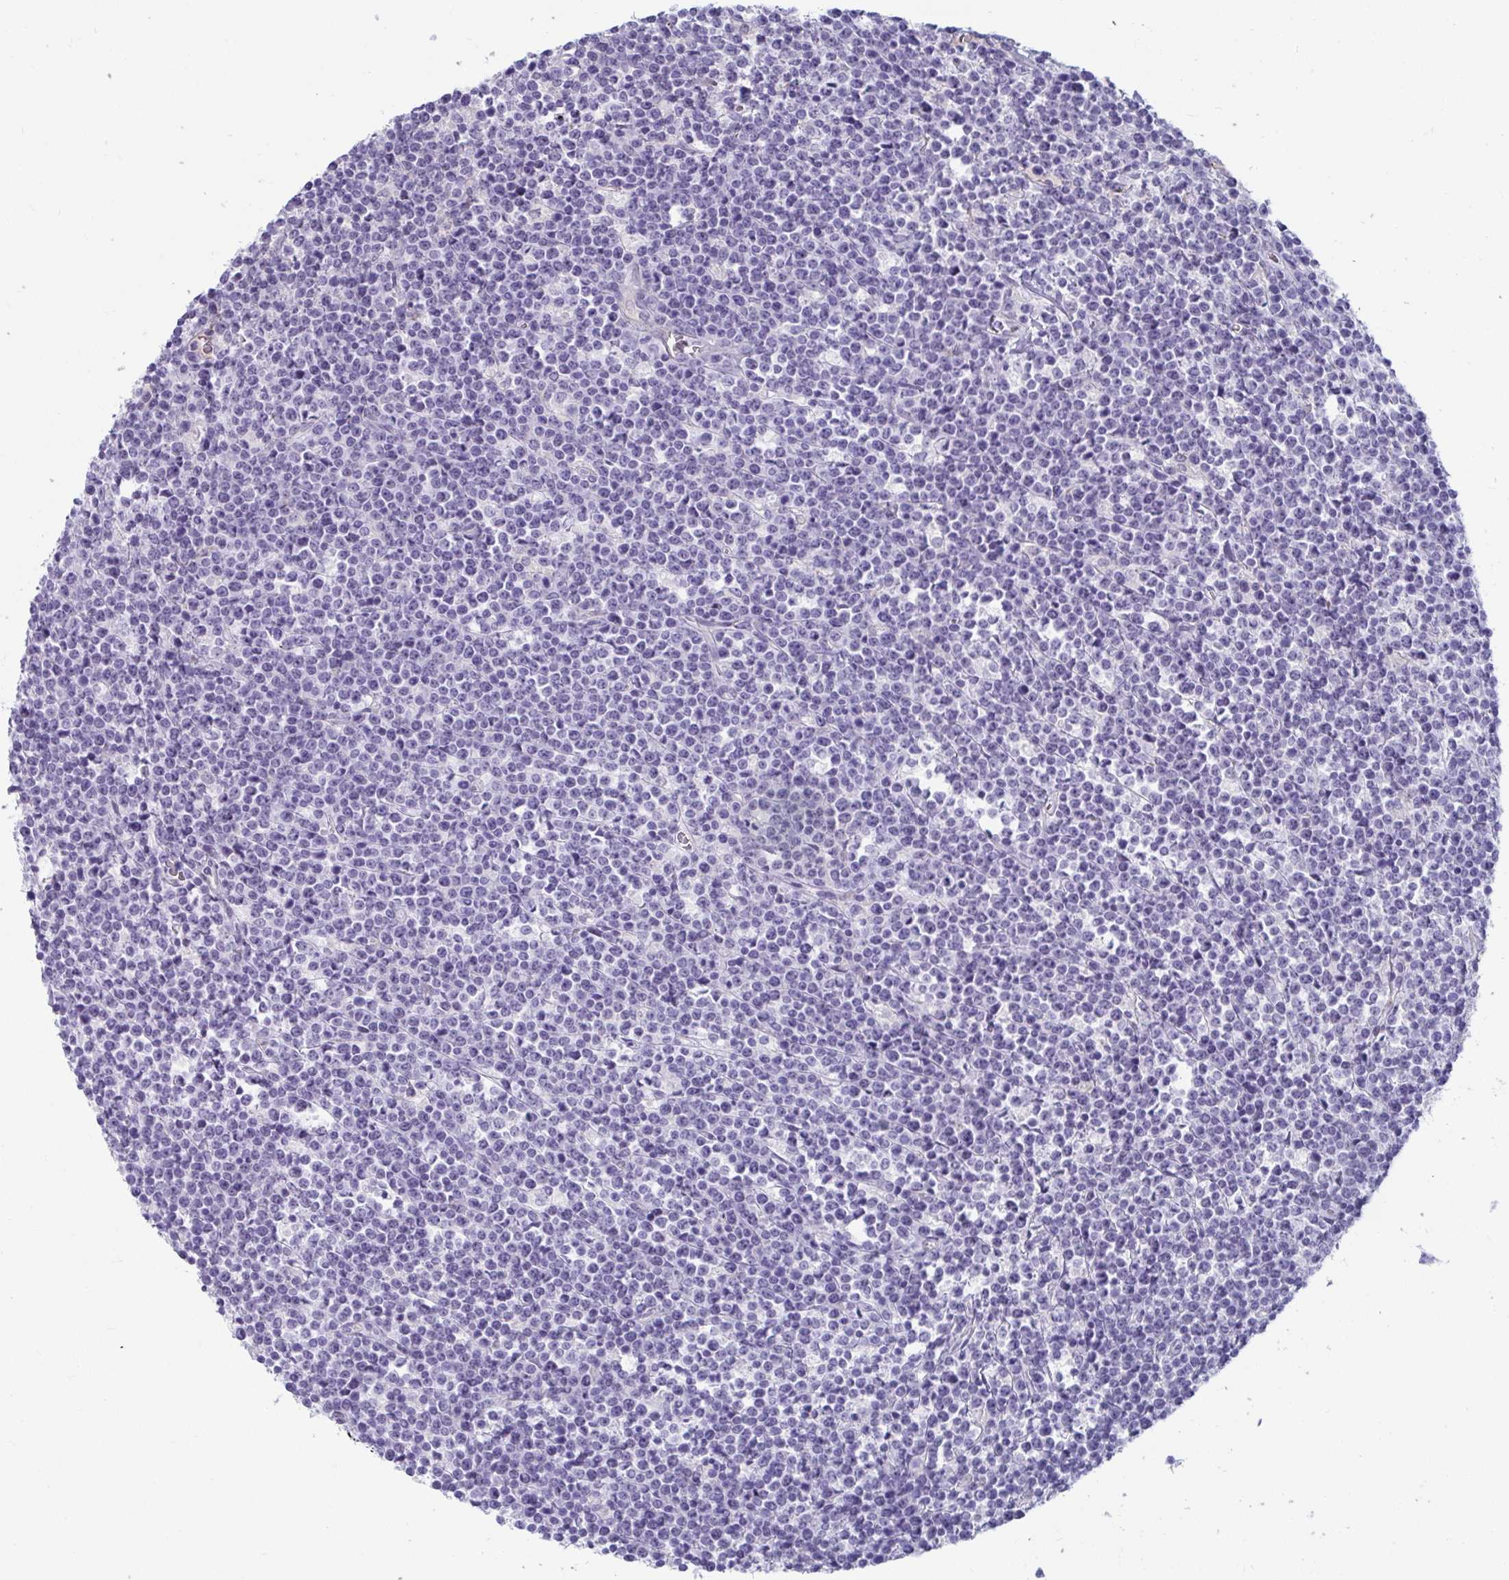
{"staining": {"intensity": "negative", "quantity": "none", "location": "none"}, "tissue": "lymphoma", "cell_type": "Tumor cells", "image_type": "cancer", "snomed": [{"axis": "morphology", "description": "Malignant lymphoma, non-Hodgkin's type, High grade"}, {"axis": "topography", "description": "Ovary"}], "caption": "Tumor cells are negative for brown protein staining in lymphoma.", "gene": "NPY", "patient": {"sex": "female", "age": 56}}